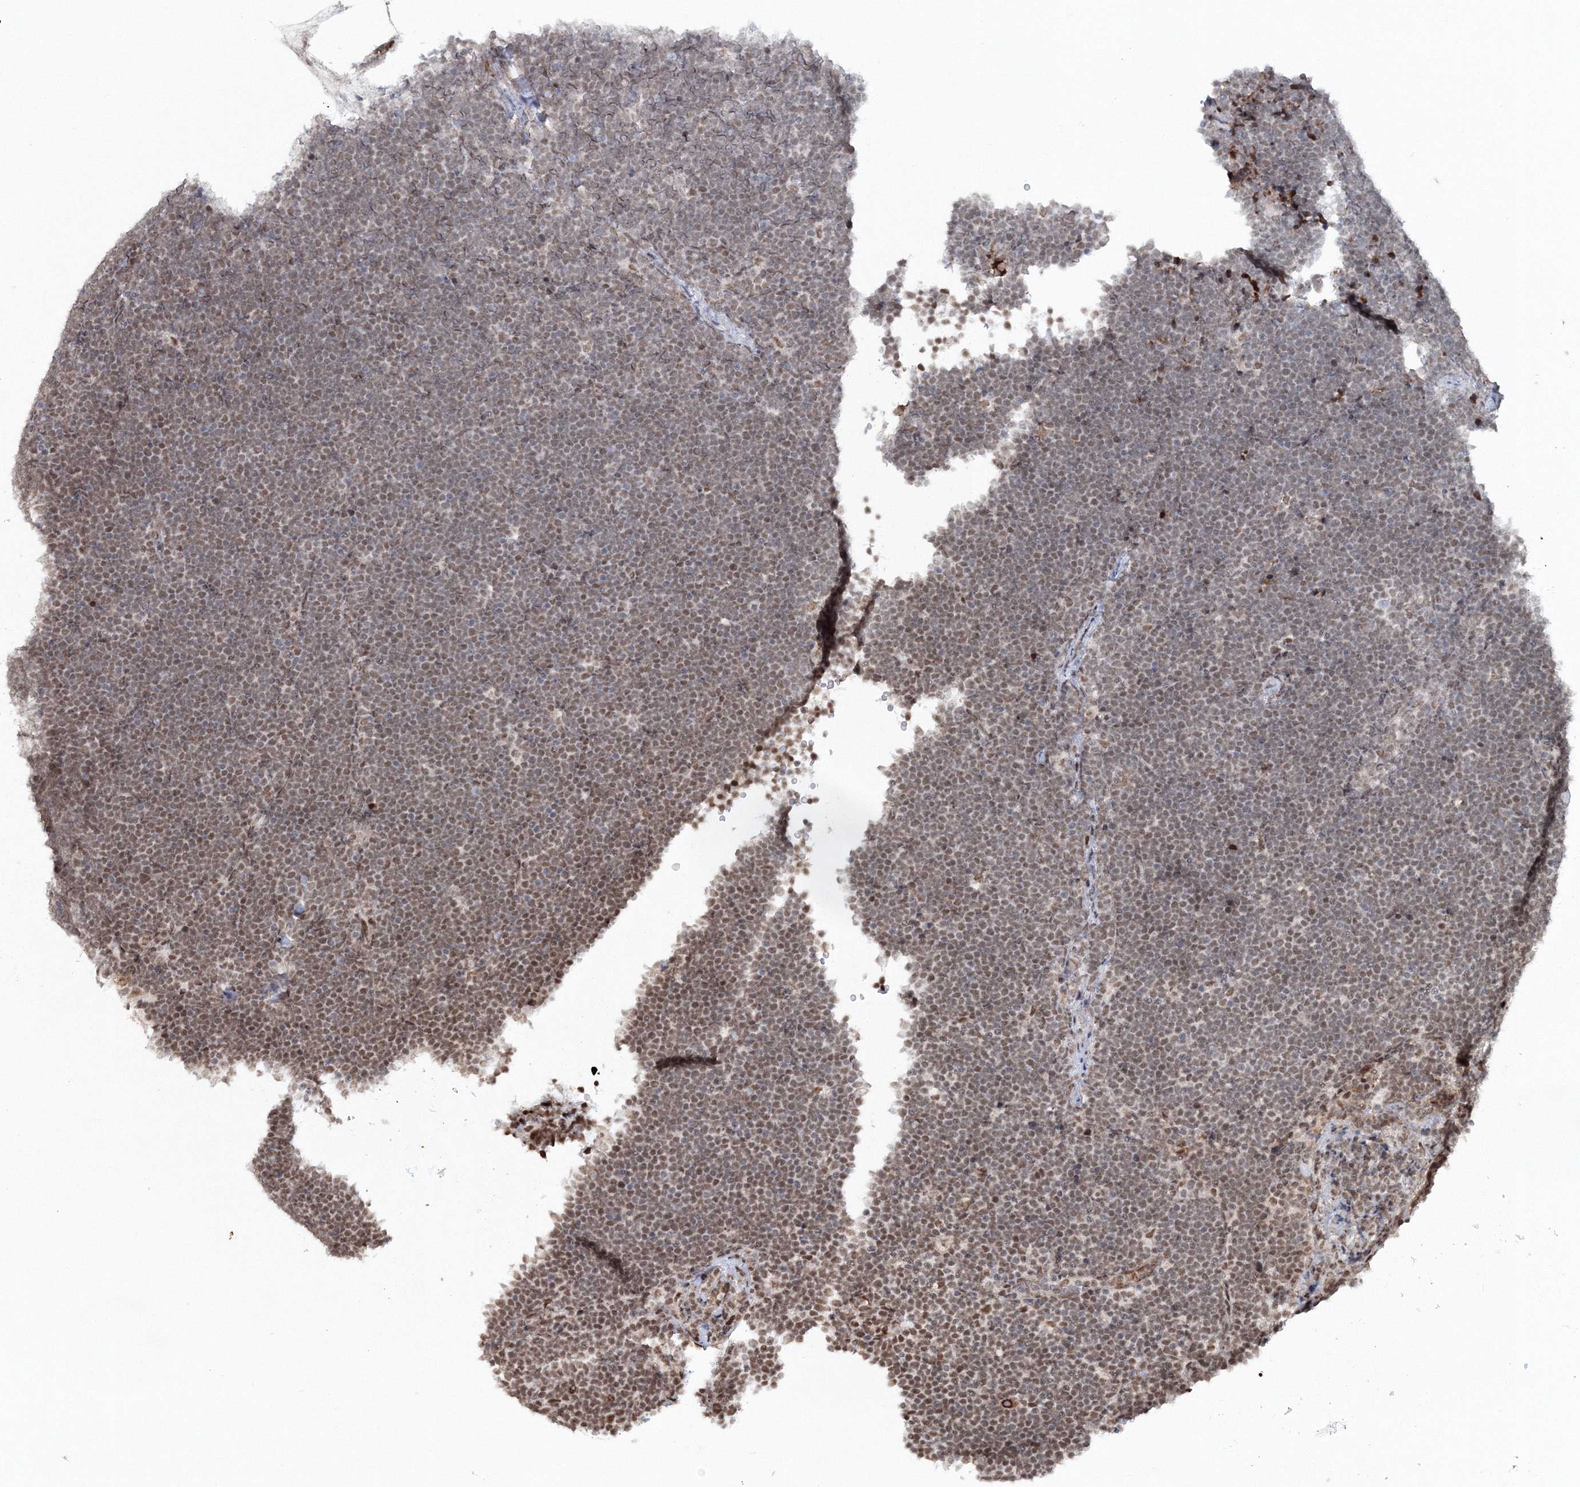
{"staining": {"intensity": "weak", "quantity": ">75%", "location": "cytoplasmic/membranous,nuclear"}, "tissue": "lymphoma", "cell_type": "Tumor cells", "image_type": "cancer", "snomed": [{"axis": "morphology", "description": "Malignant lymphoma, non-Hodgkin's type, High grade"}, {"axis": "topography", "description": "Lymph node"}], "caption": "Immunohistochemical staining of human lymphoma demonstrates weak cytoplasmic/membranous and nuclear protein staining in about >75% of tumor cells.", "gene": "C3orf33", "patient": {"sex": "male", "age": 13}}